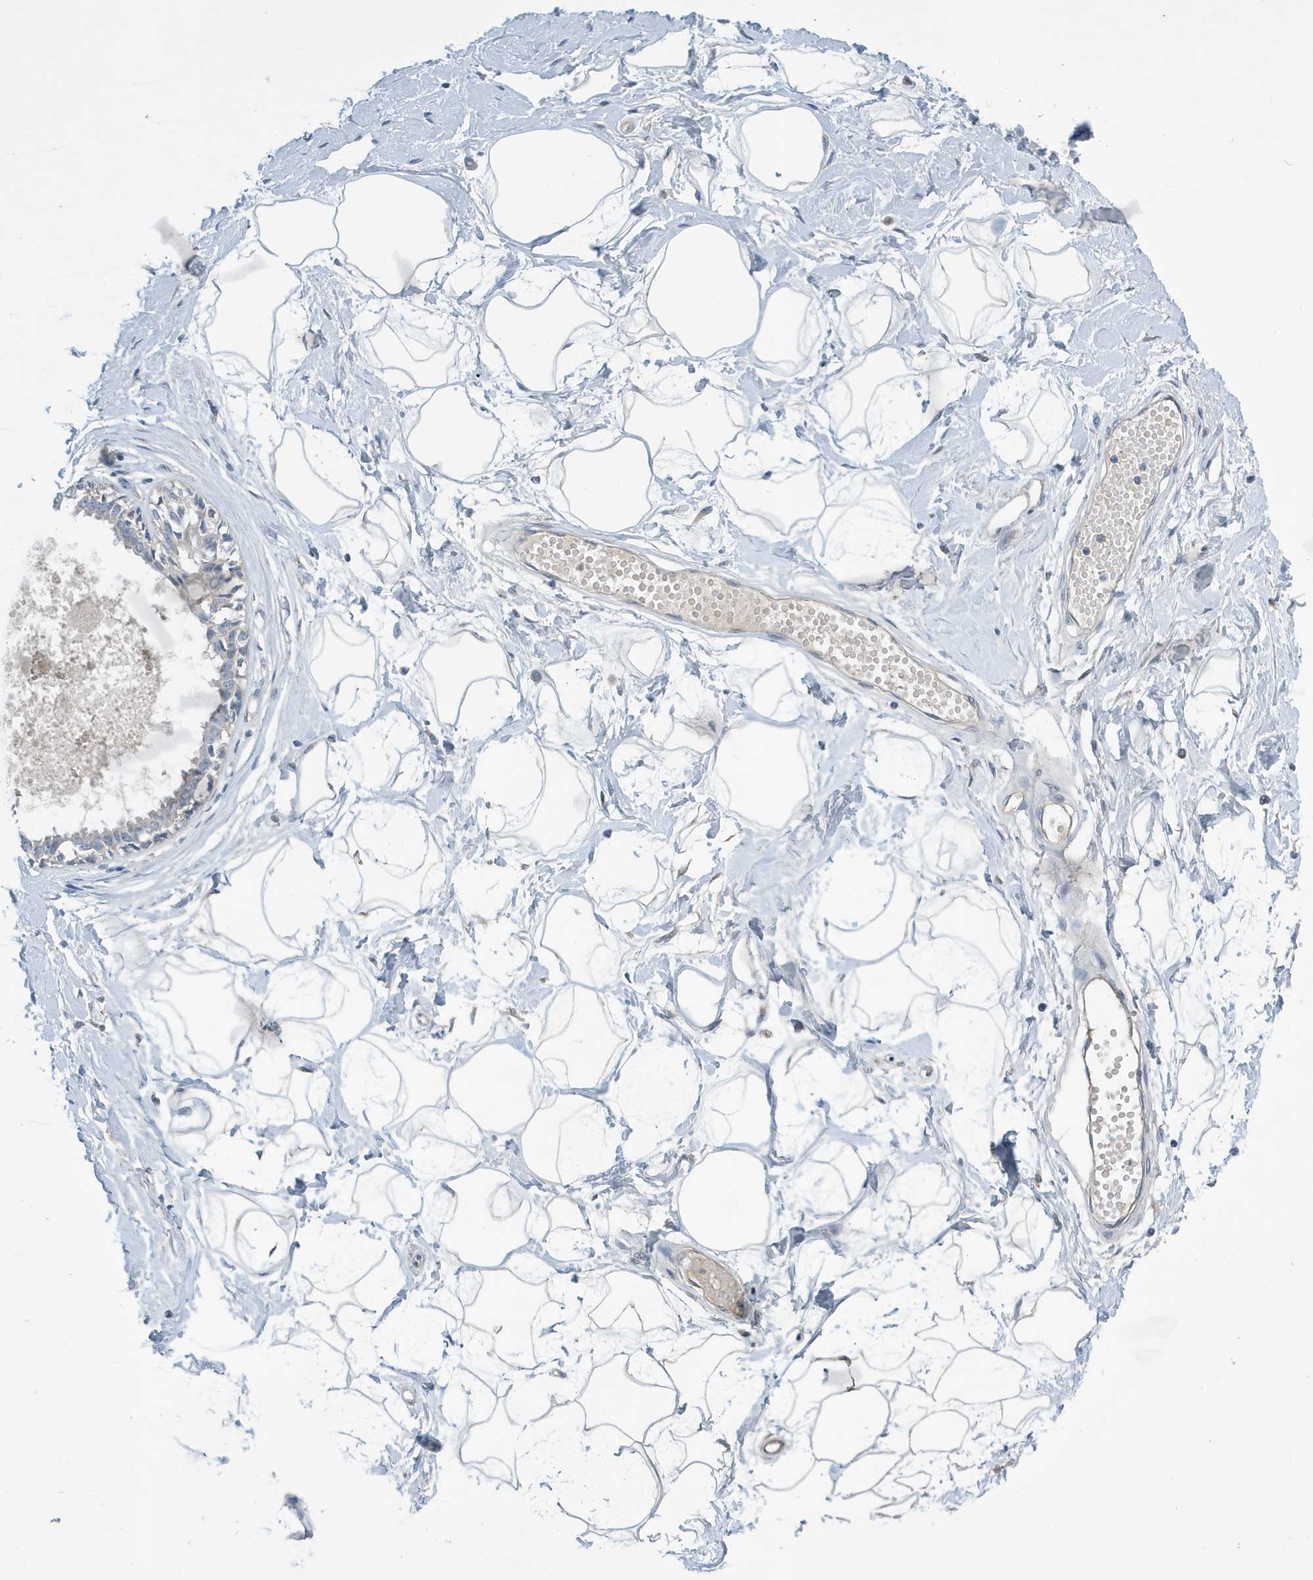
{"staining": {"intensity": "negative", "quantity": "none", "location": "none"}, "tissue": "breast", "cell_type": "Adipocytes", "image_type": "normal", "snomed": [{"axis": "morphology", "description": "Normal tissue, NOS"}, {"axis": "topography", "description": "Breast"}], "caption": "An IHC histopathology image of normal breast is shown. There is no staining in adipocytes of breast. (Brightfield microscopy of DAB immunohistochemistry (IHC) at high magnification).", "gene": "UGT2B4", "patient": {"sex": "female", "age": 45}}